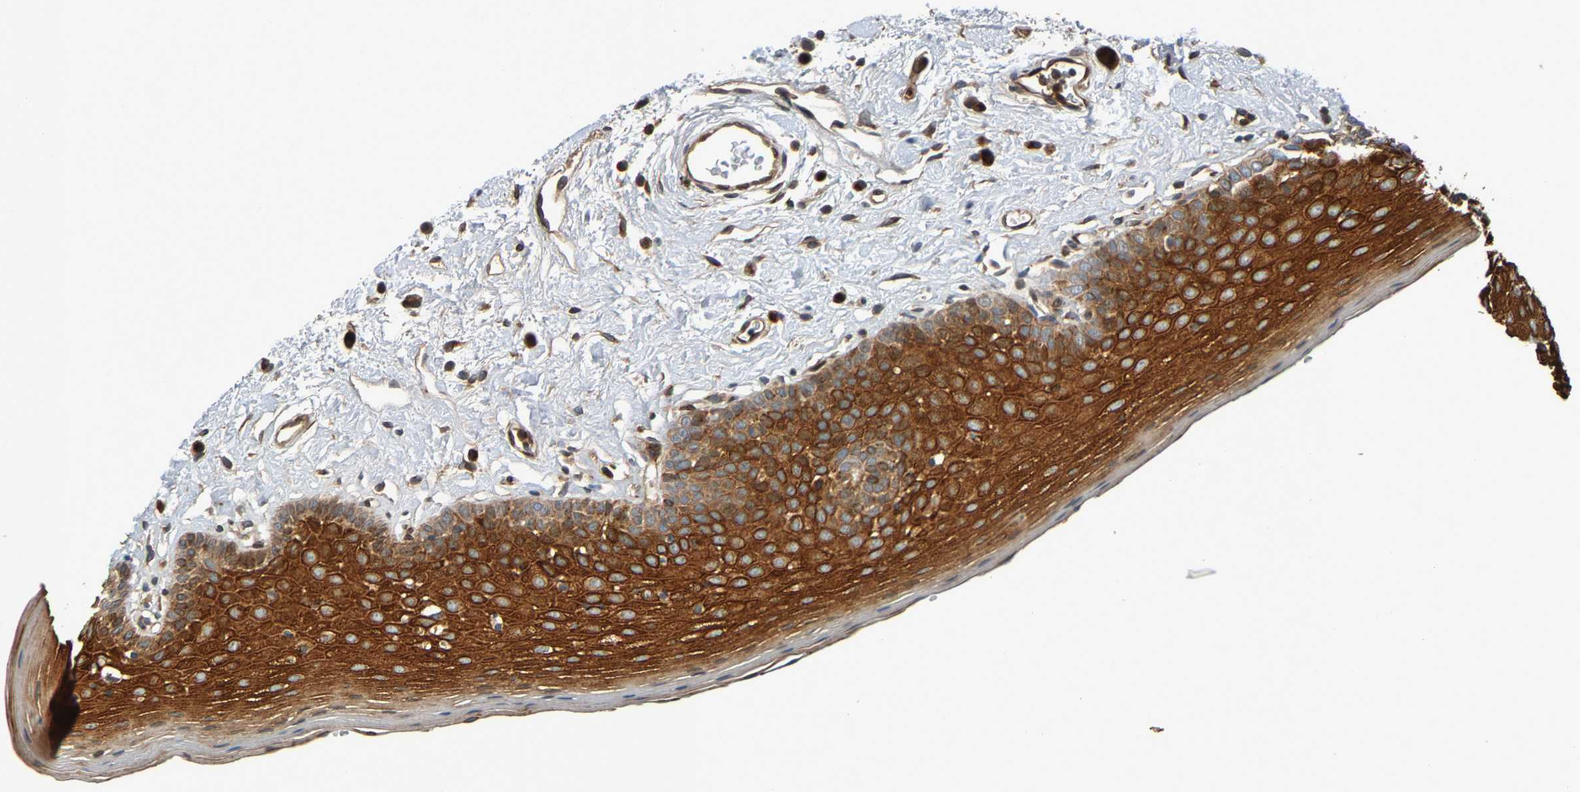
{"staining": {"intensity": "strong", "quantity": ">75%", "location": "cytoplasmic/membranous"}, "tissue": "oral mucosa", "cell_type": "Squamous epithelial cells", "image_type": "normal", "snomed": [{"axis": "morphology", "description": "Normal tissue, NOS"}, {"axis": "topography", "description": "Oral tissue"}], "caption": "This is a histology image of immunohistochemistry (IHC) staining of unremarkable oral mucosa, which shows strong positivity in the cytoplasmic/membranous of squamous epithelial cells.", "gene": "MACC1", "patient": {"sex": "male", "age": 66}}